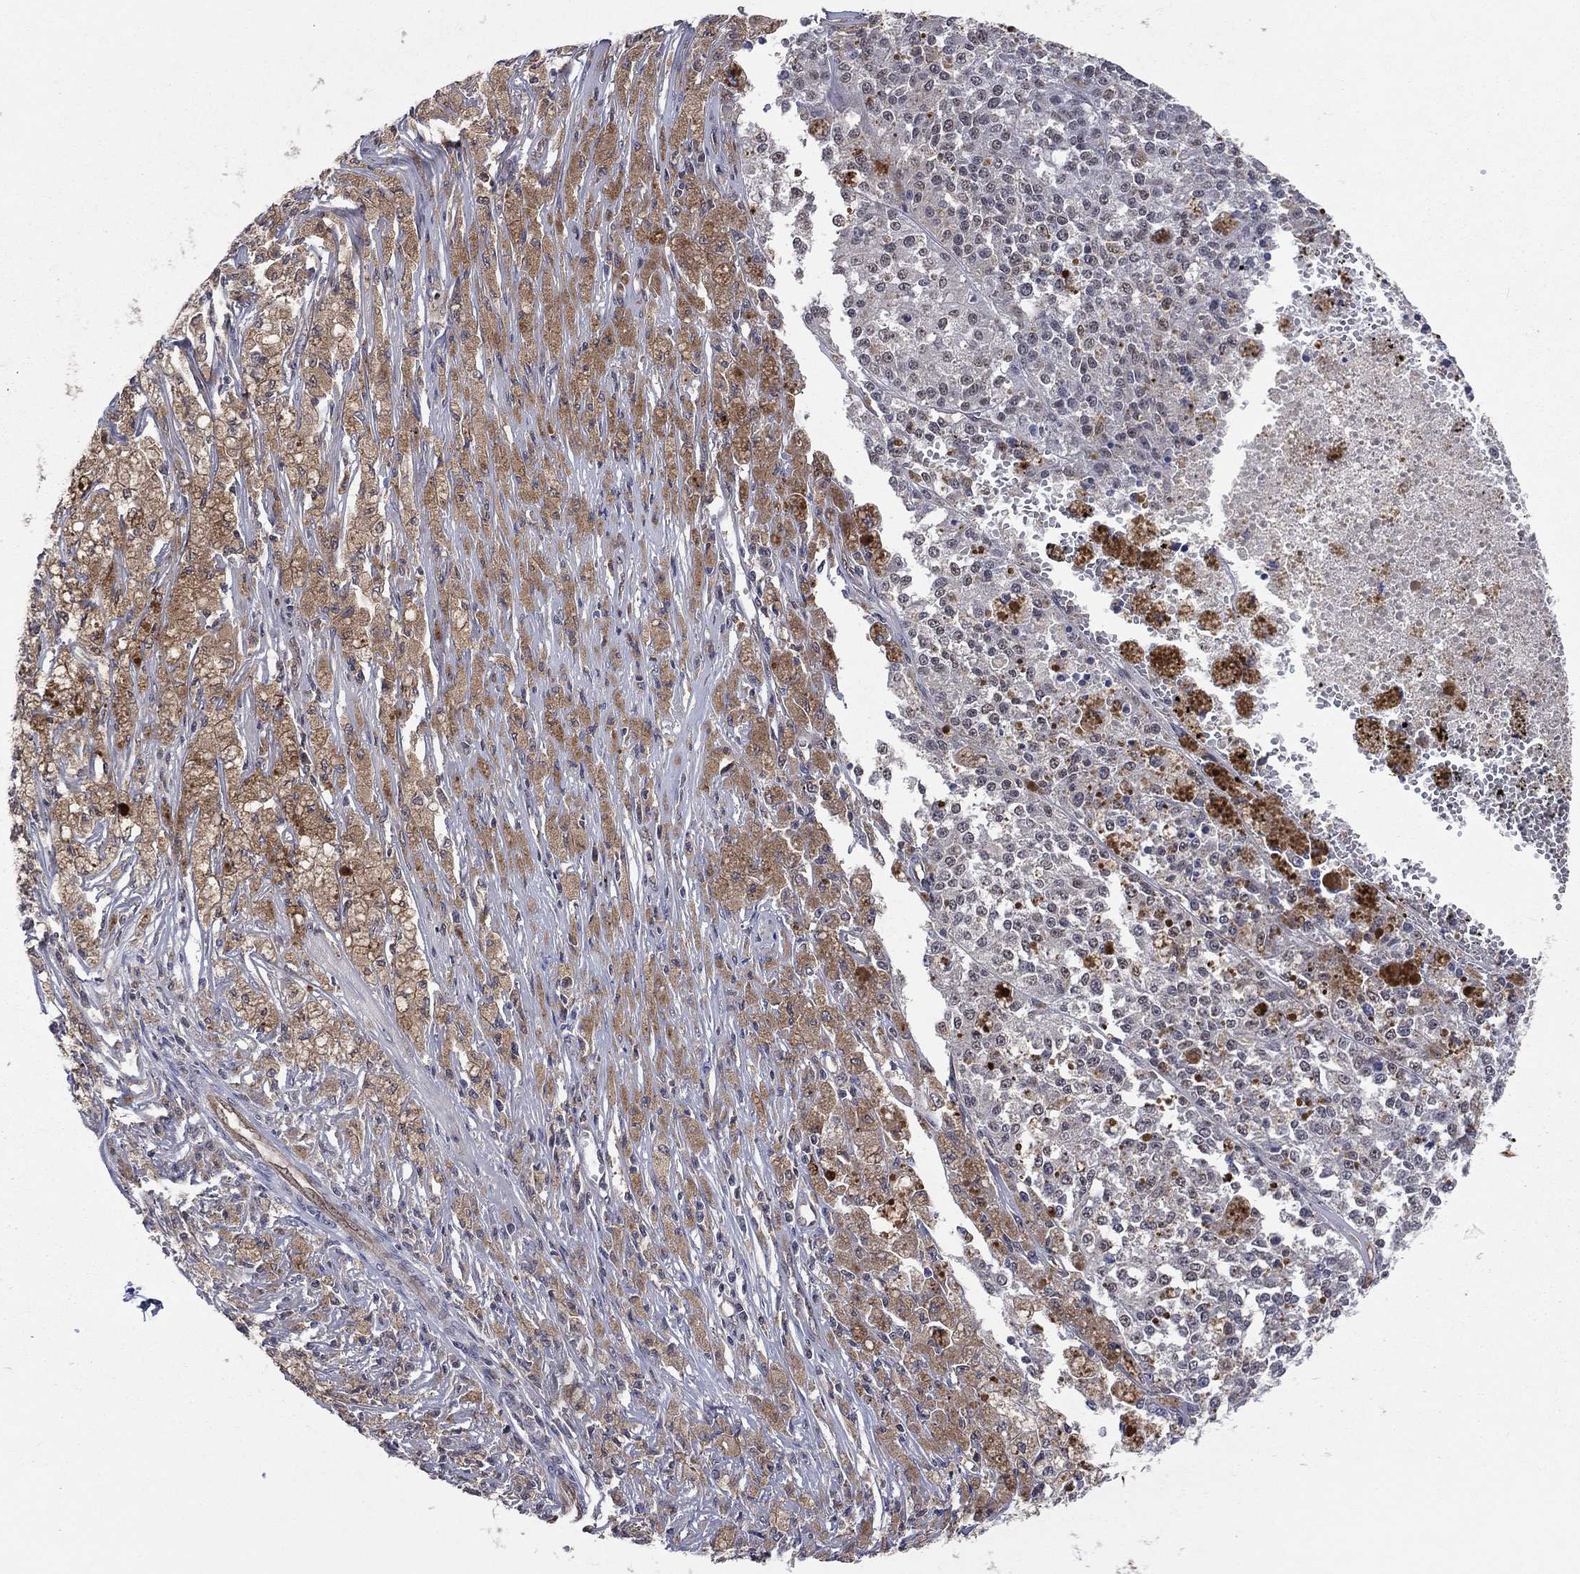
{"staining": {"intensity": "moderate", "quantity": "25%-75%", "location": "cytoplasmic/membranous"}, "tissue": "melanoma", "cell_type": "Tumor cells", "image_type": "cancer", "snomed": [{"axis": "morphology", "description": "Malignant melanoma, Metastatic site"}, {"axis": "topography", "description": "Lymph node"}], "caption": "Moderate cytoplasmic/membranous staining is appreciated in about 25%-75% of tumor cells in melanoma.", "gene": "GMPR2", "patient": {"sex": "female", "age": 64}}